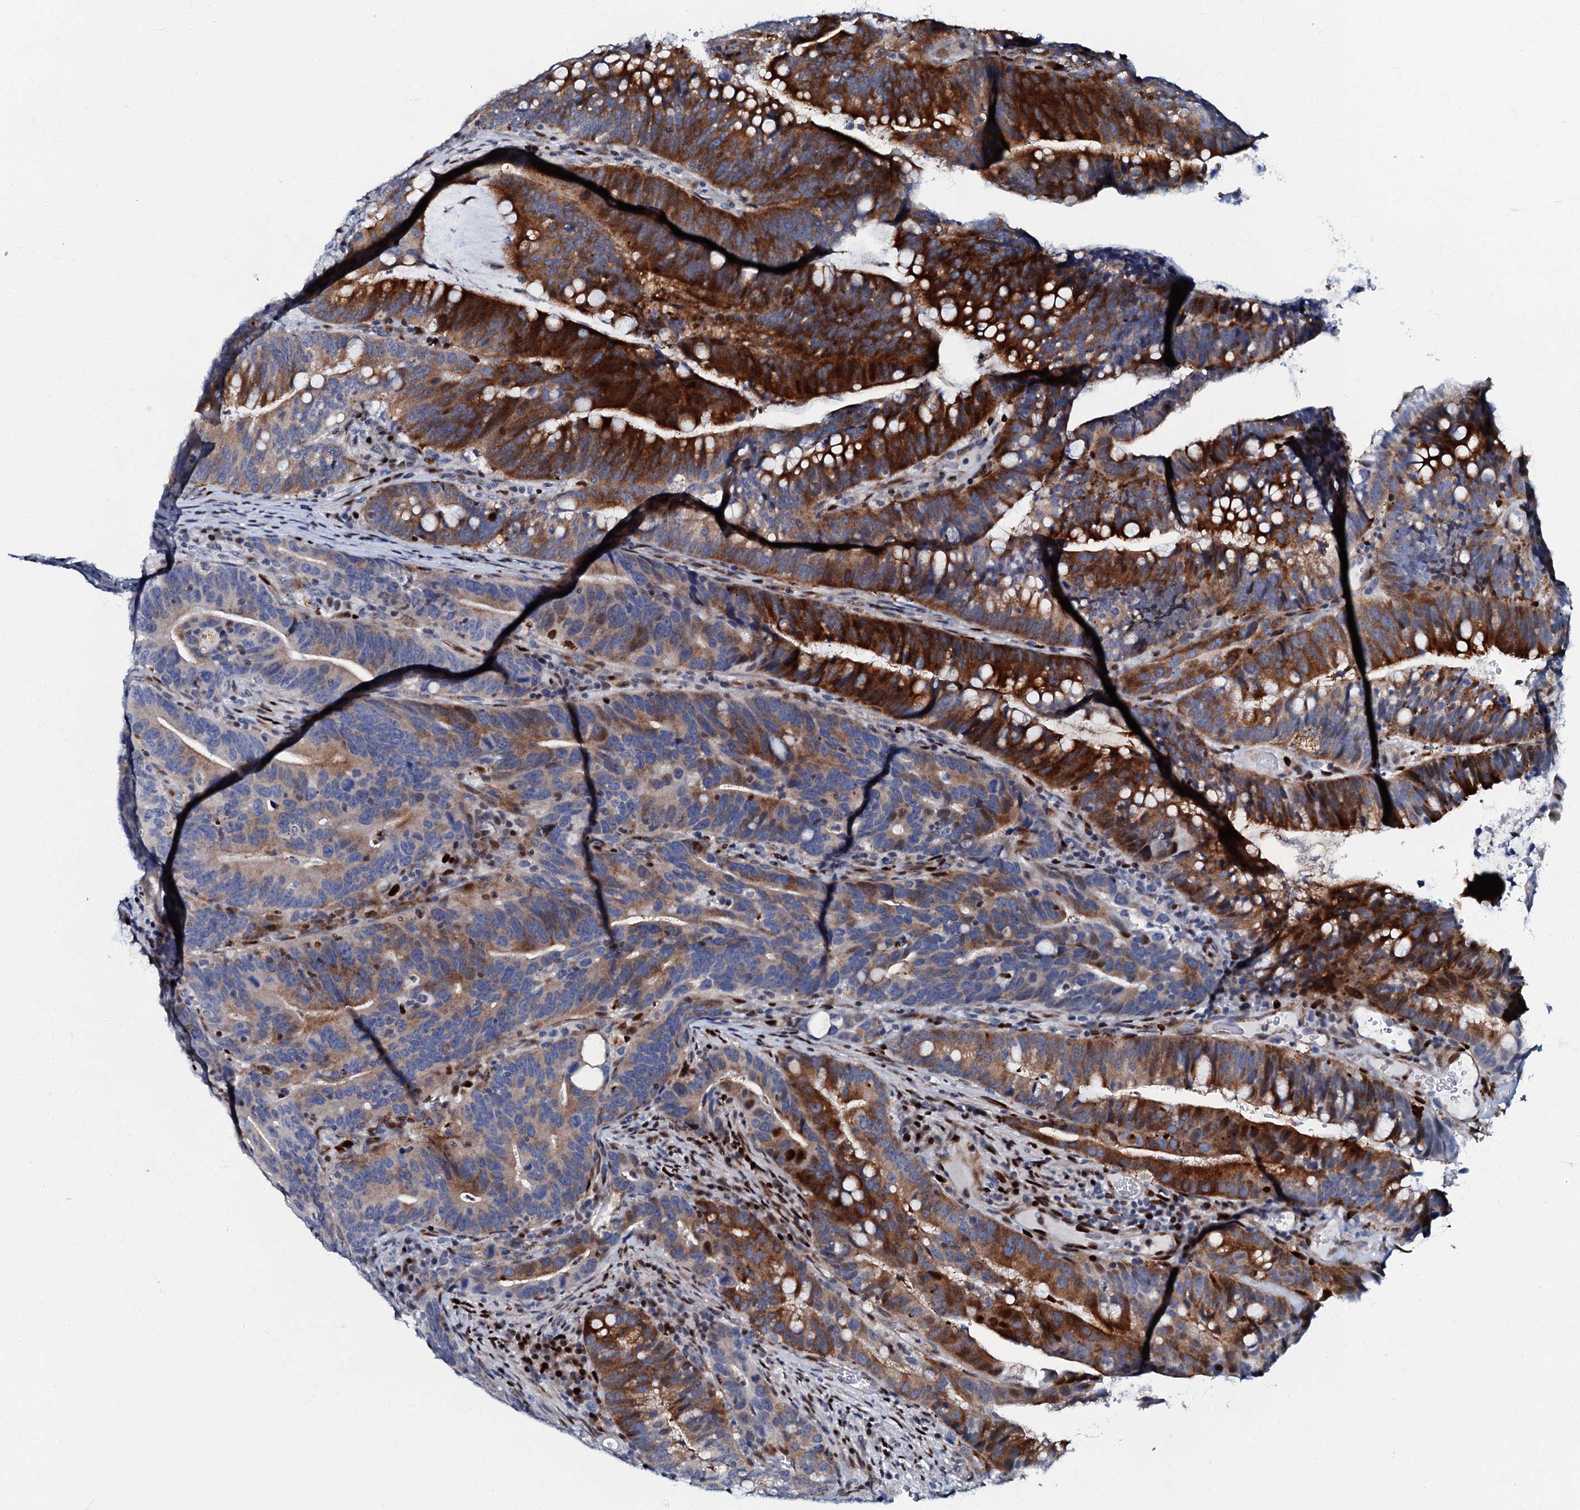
{"staining": {"intensity": "strong", "quantity": "25%-75%", "location": "cytoplasmic/membranous,nuclear"}, "tissue": "colorectal cancer", "cell_type": "Tumor cells", "image_type": "cancer", "snomed": [{"axis": "morphology", "description": "Adenocarcinoma, NOS"}, {"axis": "topography", "description": "Colon"}], "caption": "About 25%-75% of tumor cells in human colorectal adenocarcinoma demonstrate strong cytoplasmic/membranous and nuclear protein staining as visualized by brown immunohistochemical staining.", "gene": "MFSD5", "patient": {"sex": "female", "age": 66}}